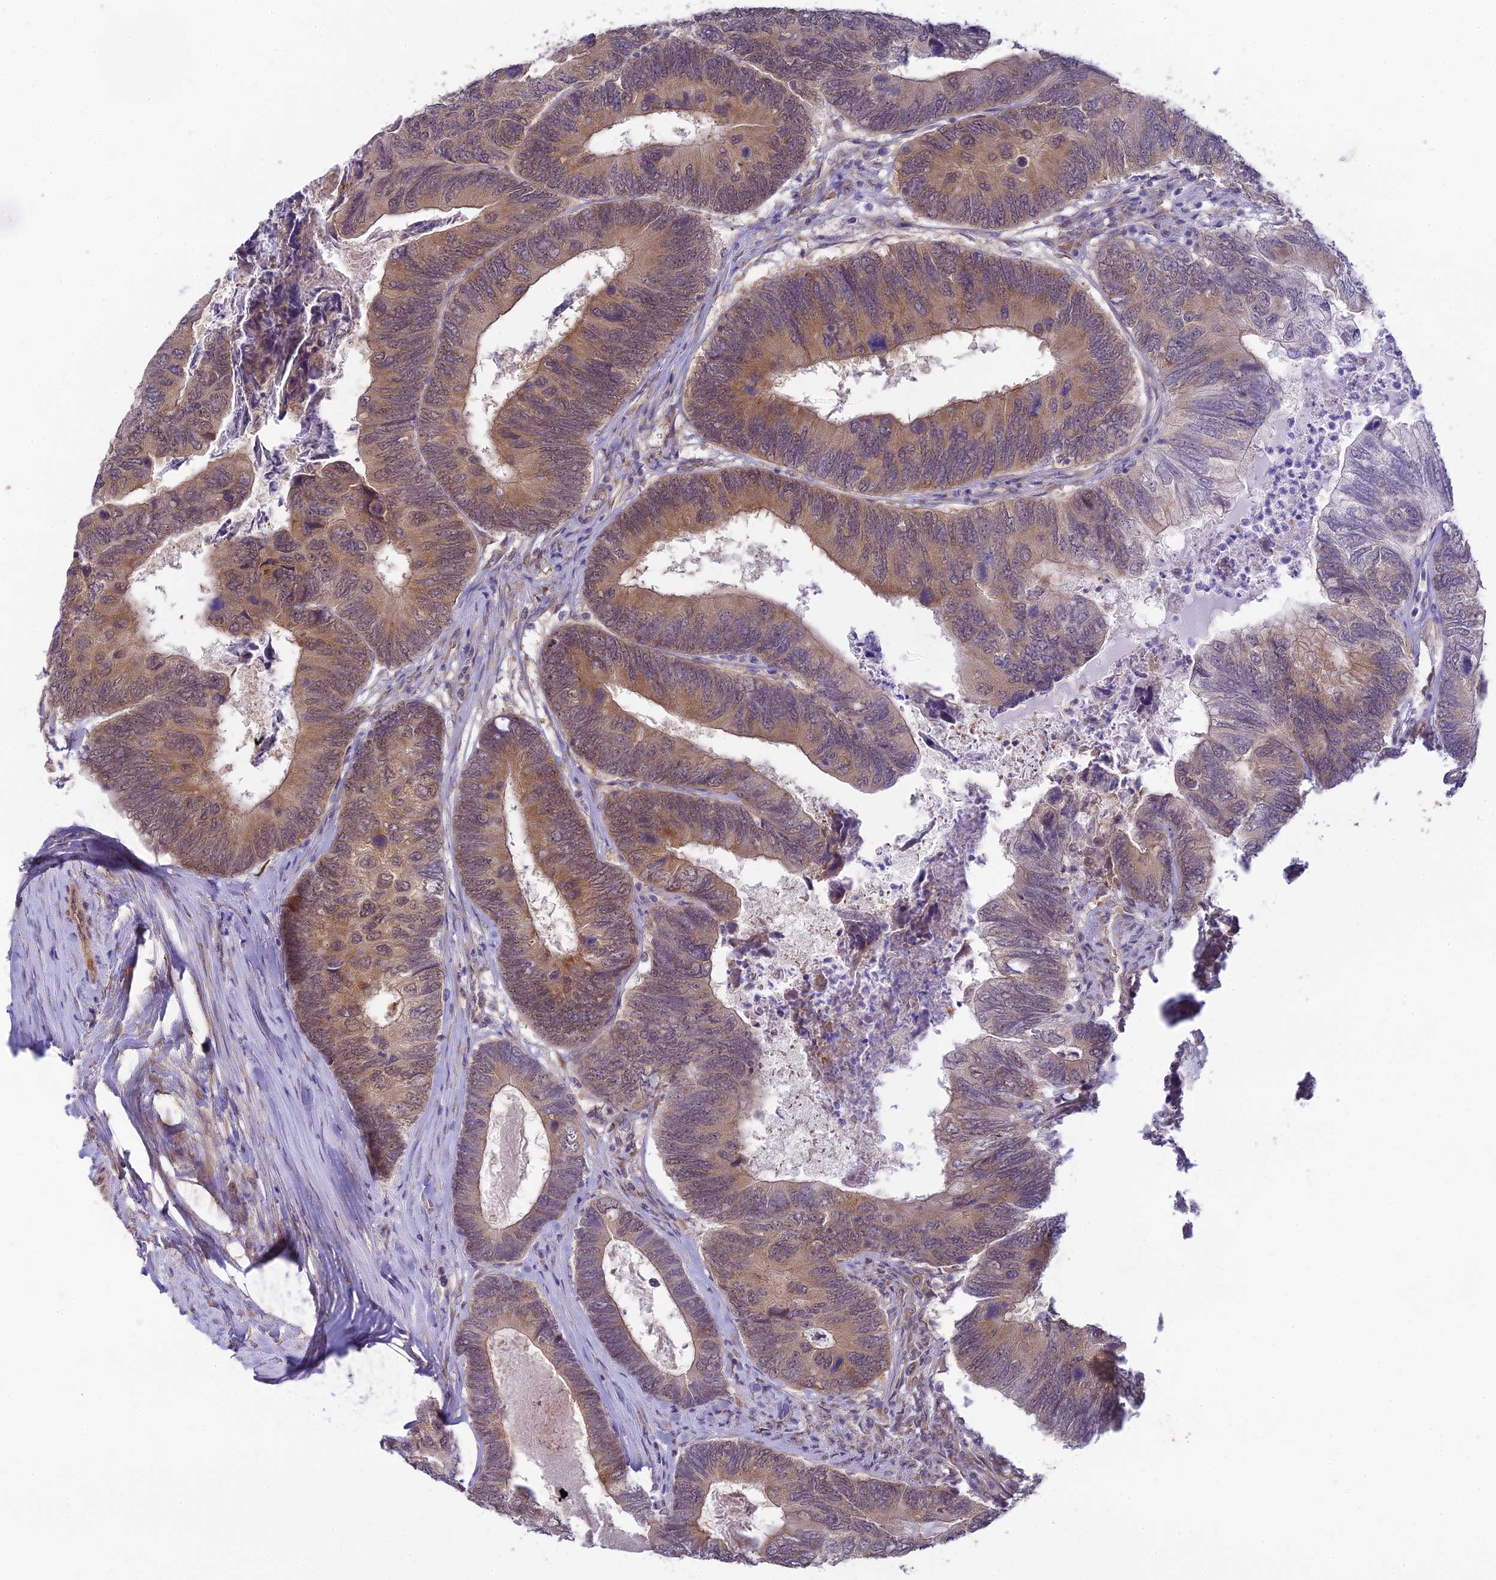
{"staining": {"intensity": "weak", "quantity": ">75%", "location": "cytoplasmic/membranous"}, "tissue": "colorectal cancer", "cell_type": "Tumor cells", "image_type": "cancer", "snomed": [{"axis": "morphology", "description": "Adenocarcinoma, NOS"}, {"axis": "topography", "description": "Colon"}], "caption": "The micrograph demonstrates staining of colorectal cancer (adenocarcinoma), revealing weak cytoplasmic/membranous protein expression (brown color) within tumor cells.", "gene": "SKIC8", "patient": {"sex": "female", "age": 67}}